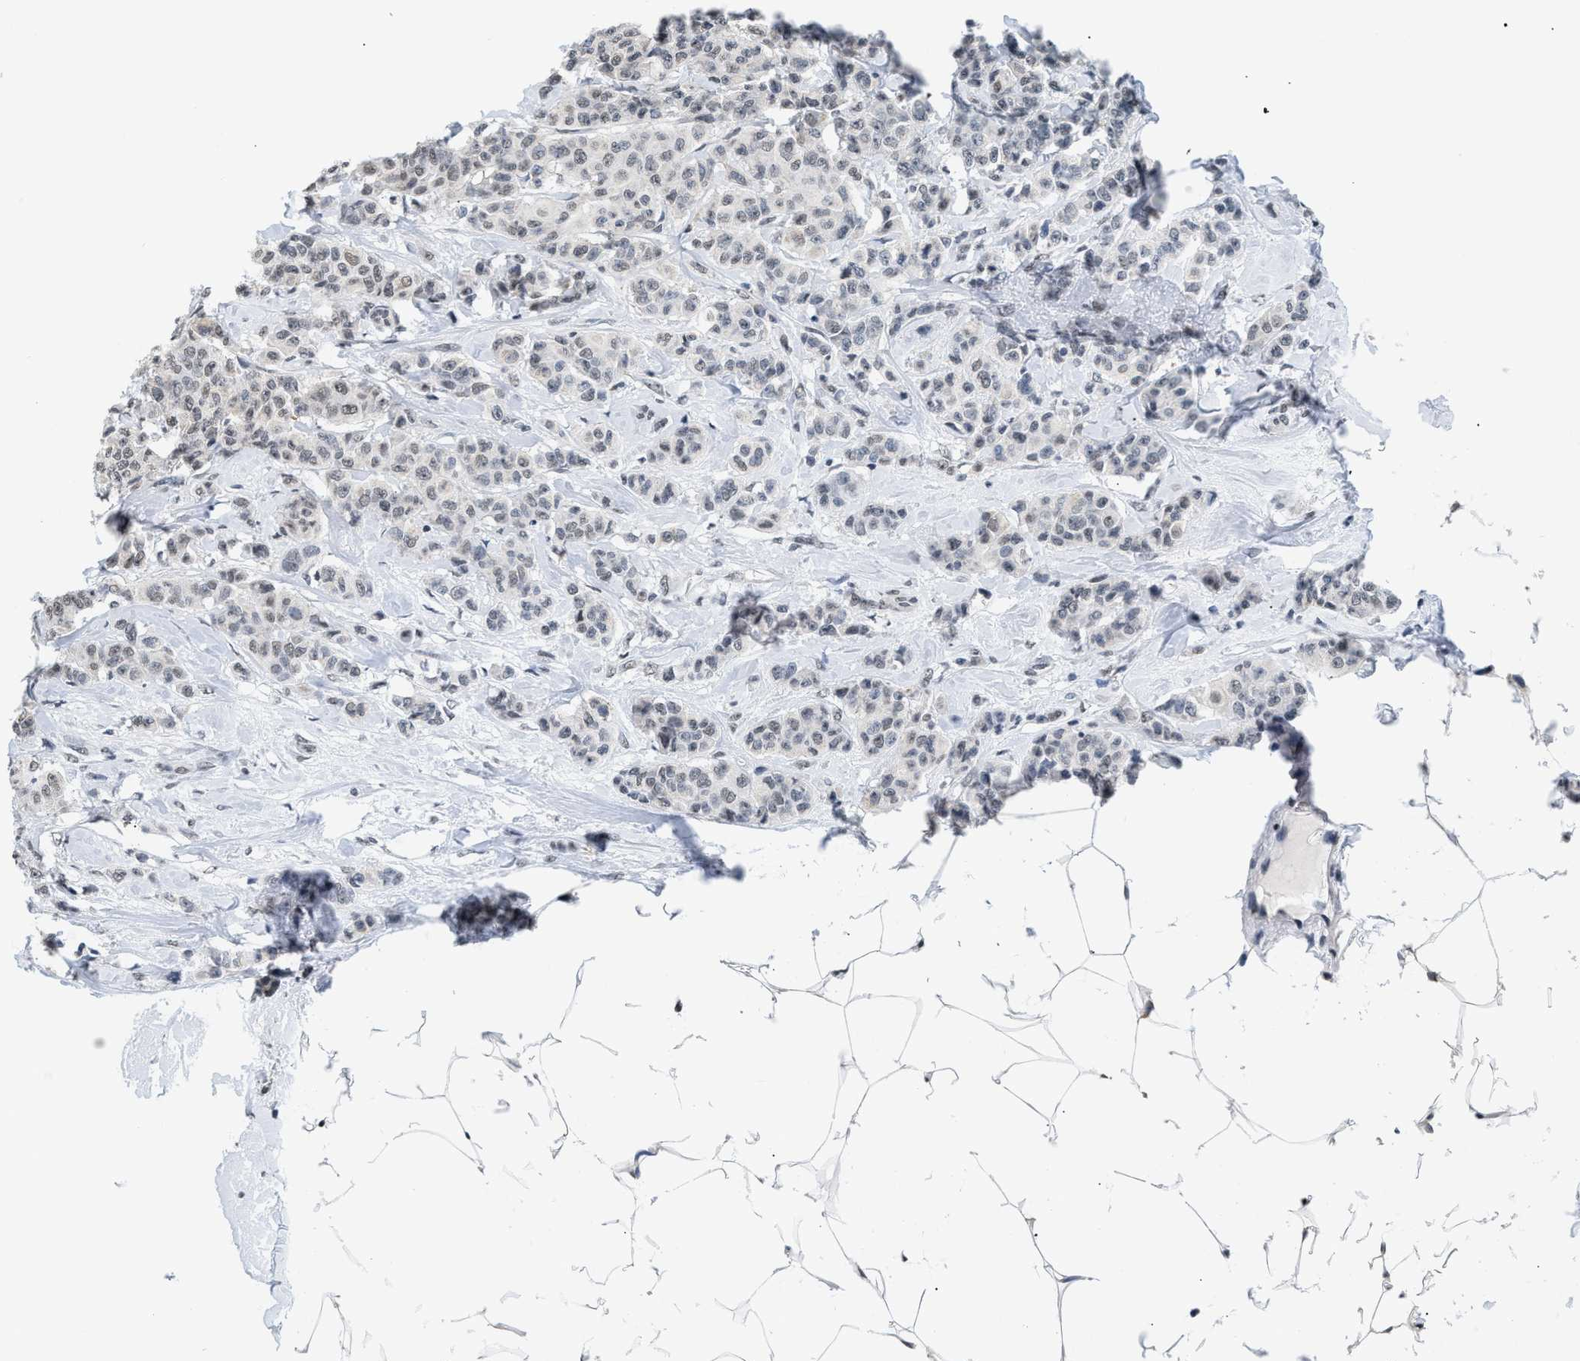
{"staining": {"intensity": "weak", "quantity": "25%-75%", "location": "nuclear"}, "tissue": "breast cancer", "cell_type": "Tumor cells", "image_type": "cancer", "snomed": [{"axis": "morphology", "description": "Lobular carcinoma"}, {"axis": "topography", "description": "Skin"}, {"axis": "topography", "description": "Breast"}], "caption": "The image displays staining of breast cancer, revealing weak nuclear protein staining (brown color) within tumor cells.", "gene": "RAF1", "patient": {"sex": "female", "age": 46}}